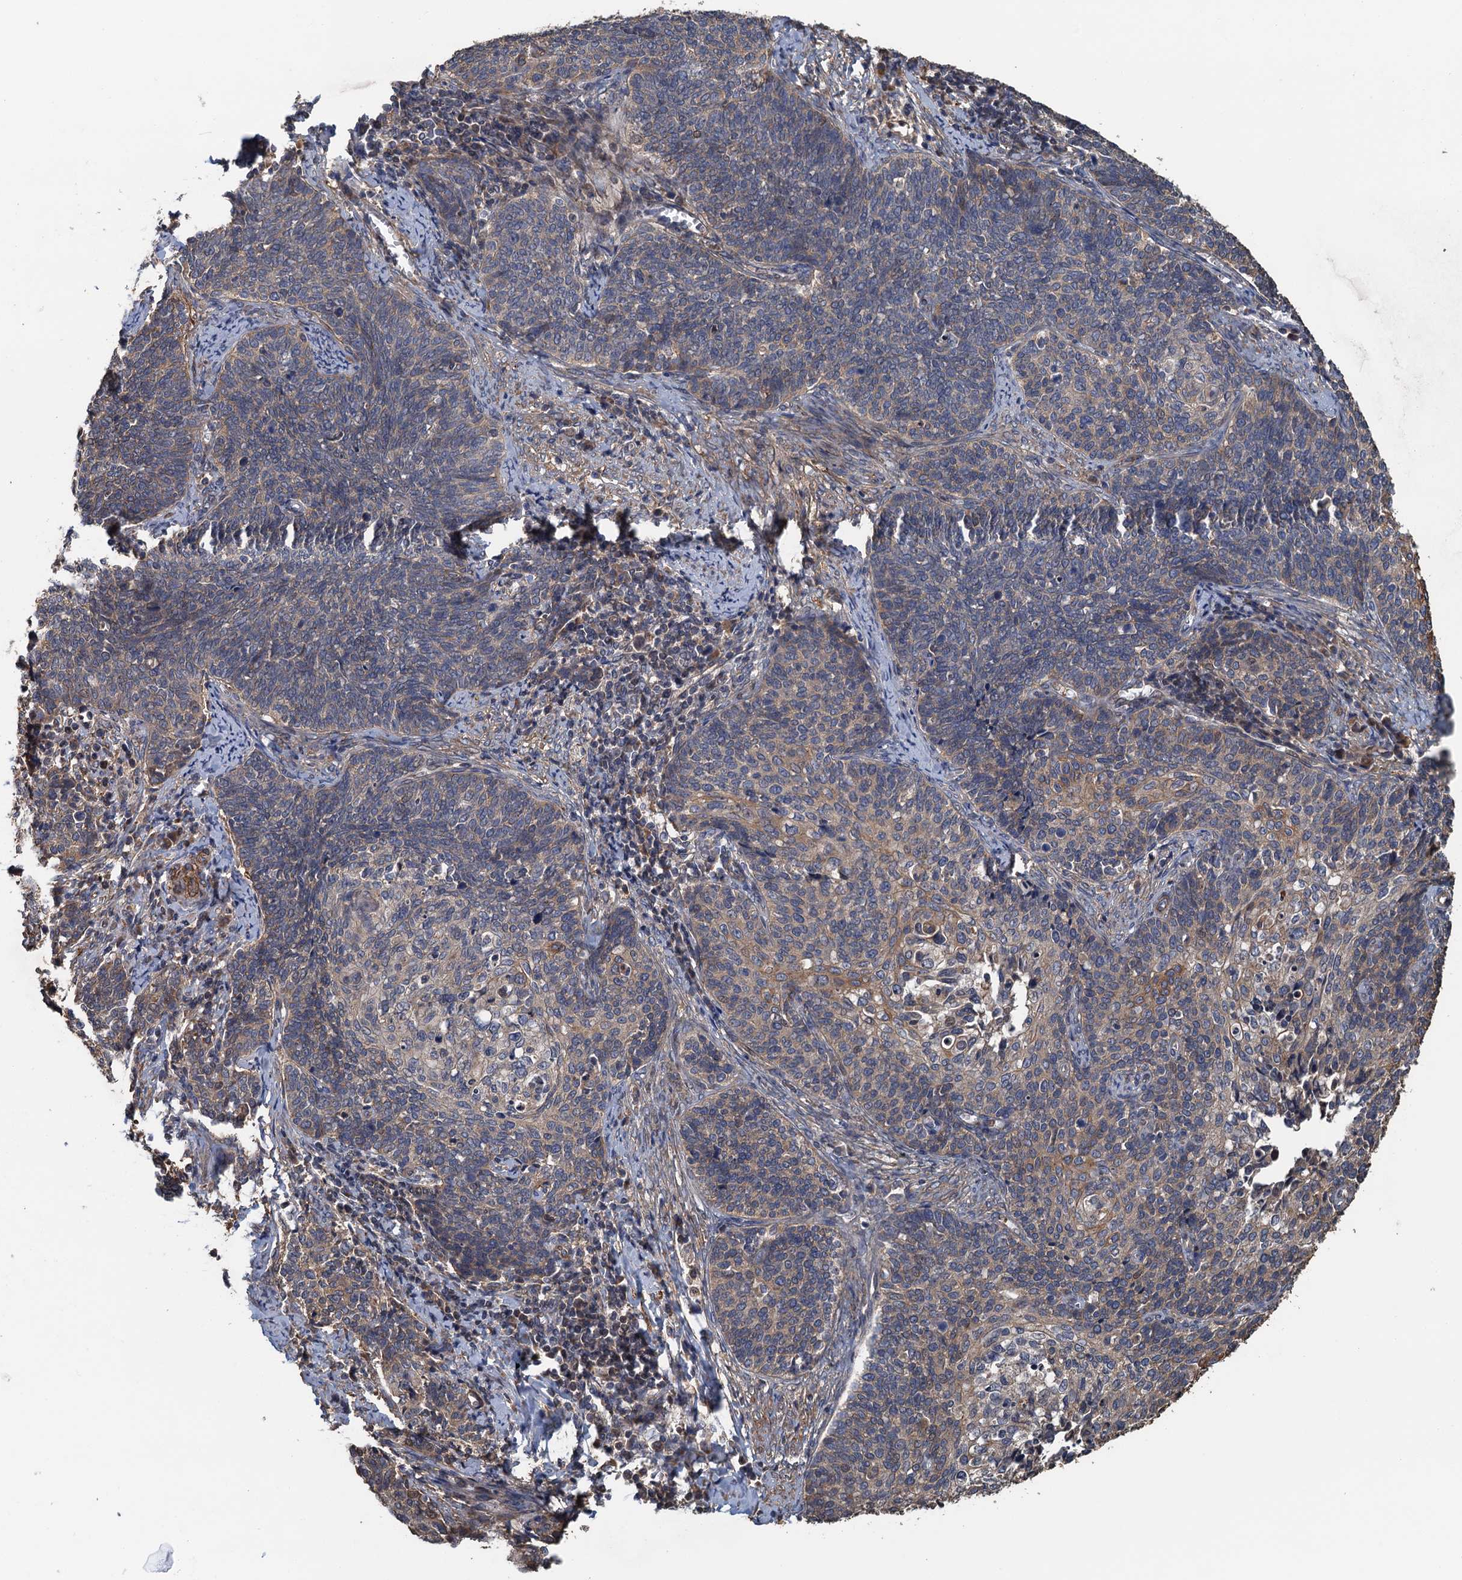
{"staining": {"intensity": "moderate", "quantity": "<25%", "location": "cytoplasmic/membranous"}, "tissue": "cervical cancer", "cell_type": "Tumor cells", "image_type": "cancer", "snomed": [{"axis": "morphology", "description": "Squamous cell carcinoma, NOS"}, {"axis": "topography", "description": "Cervix"}], "caption": "Tumor cells show low levels of moderate cytoplasmic/membranous expression in about <25% of cells in human cervical cancer (squamous cell carcinoma).", "gene": "MEAK7", "patient": {"sex": "female", "age": 39}}